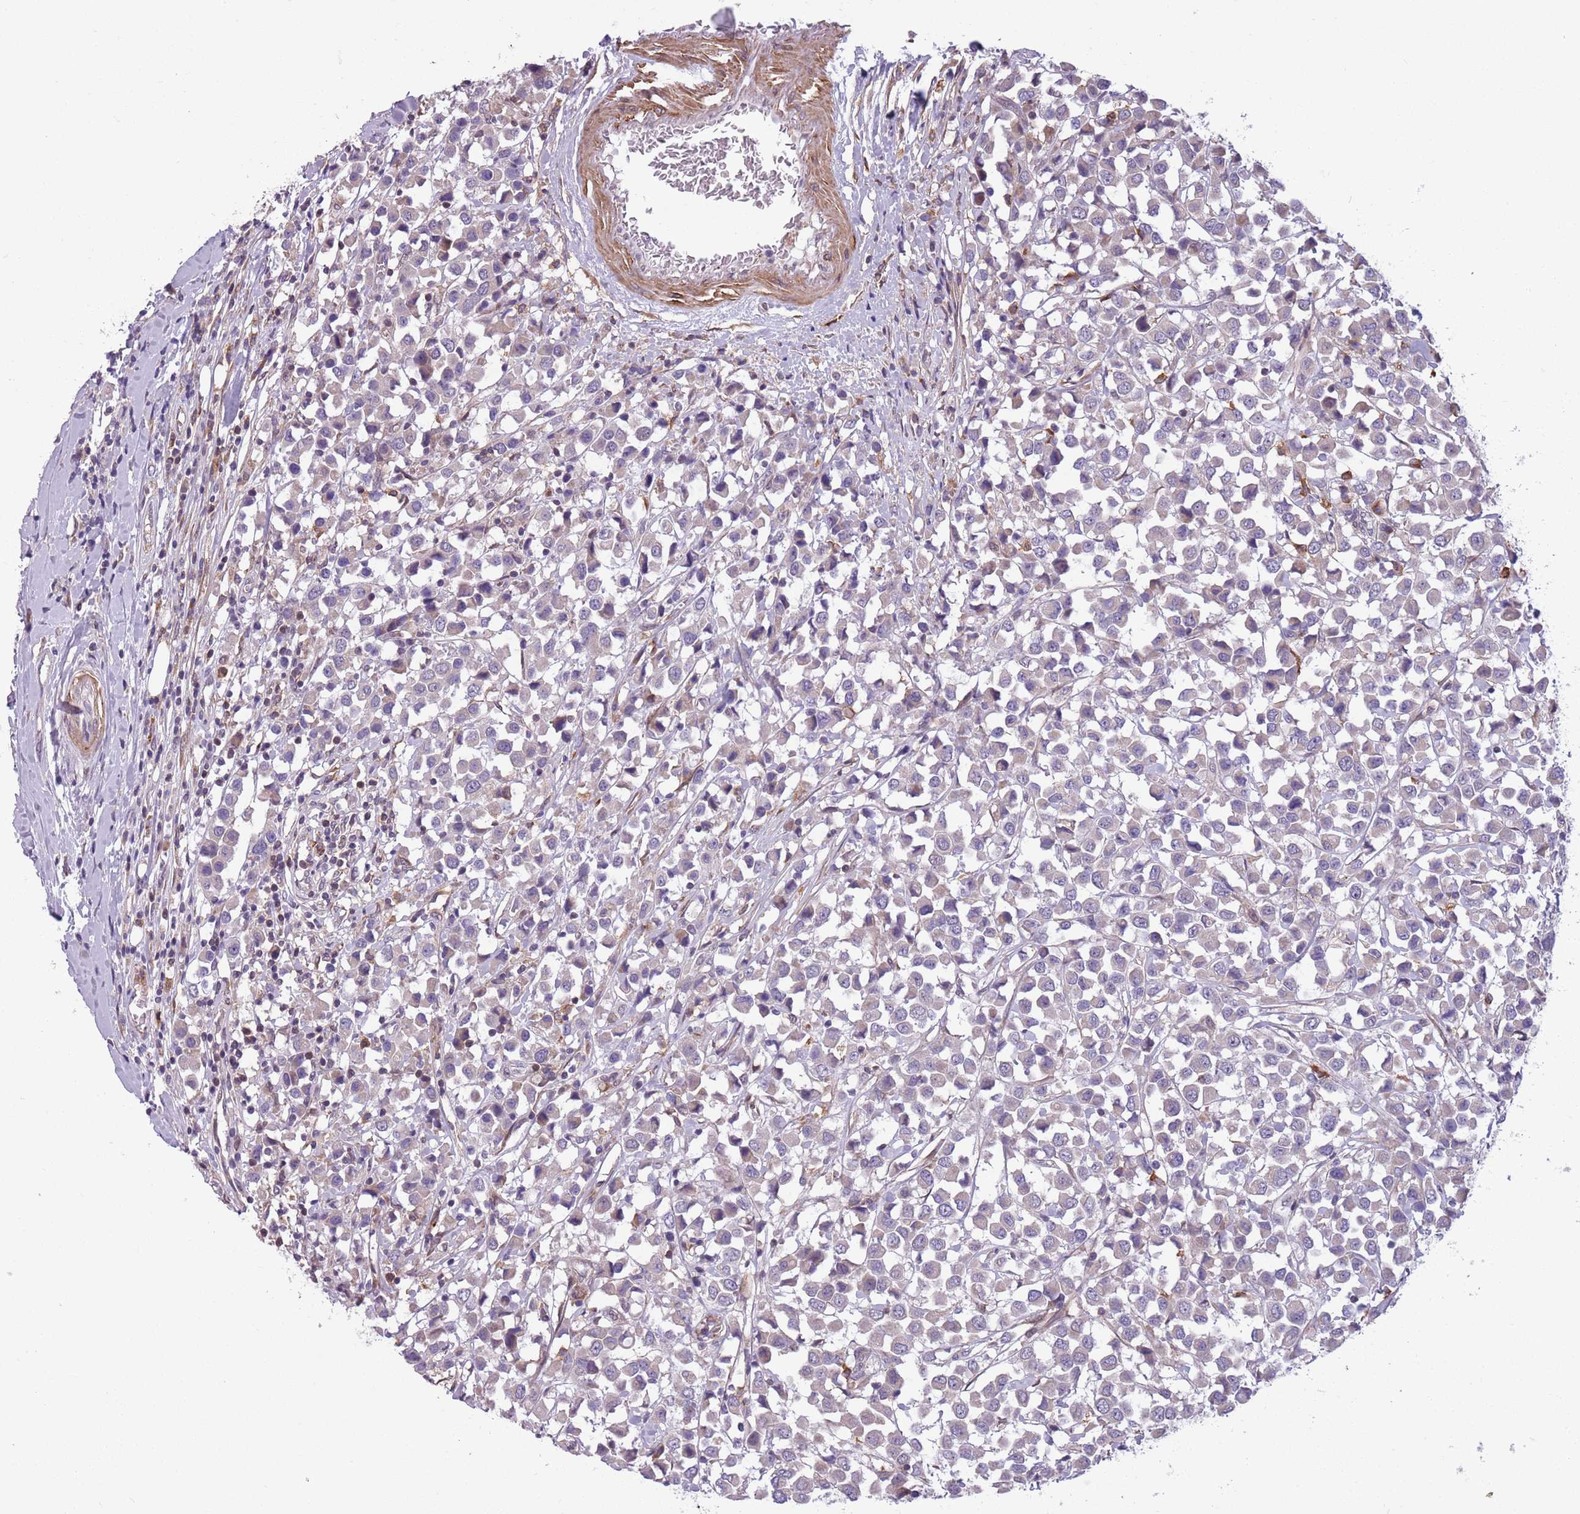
{"staining": {"intensity": "negative", "quantity": "none", "location": "none"}, "tissue": "breast cancer", "cell_type": "Tumor cells", "image_type": "cancer", "snomed": [{"axis": "morphology", "description": "Duct carcinoma"}, {"axis": "topography", "description": "Breast"}], "caption": "A high-resolution image shows IHC staining of breast cancer, which exhibits no significant expression in tumor cells.", "gene": "JAML", "patient": {"sex": "female", "age": 61}}